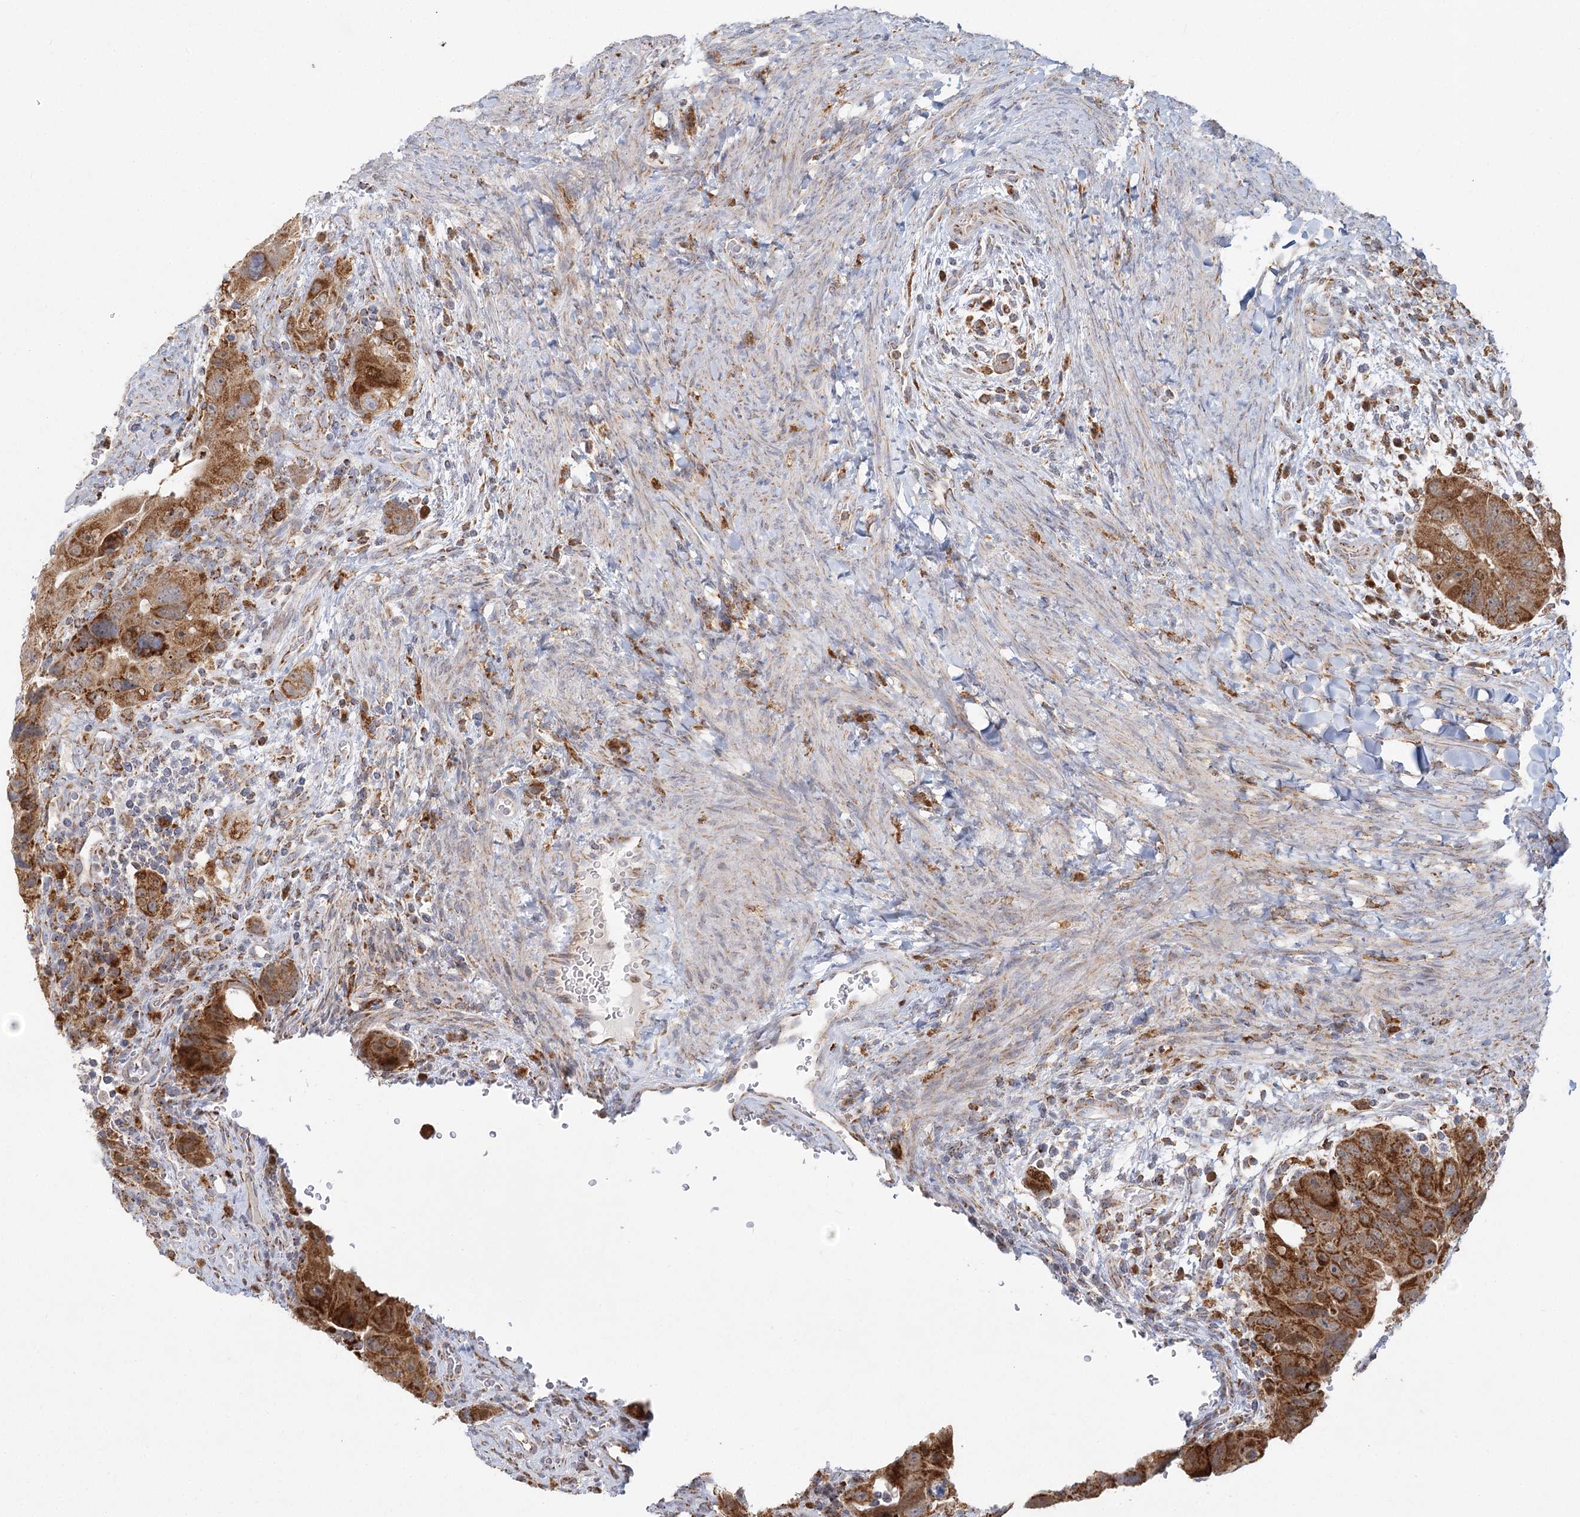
{"staining": {"intensity": "strong", "quantity": ">75%", "location": "cytoplasmic/membranous"}, "tissue": "colorectal cancer", "cell_type": "Tumor cells", "image_type": "cancer", "snomed": [{"axis": "morphology", "description": "Adenocarcinoma, NOS"}, {"axis": "topography", "description": "Rectum"}], "caption": "Immunohistochemical staining of colorectal cancer displays strong cytoplasmic/membranous protein staining in about >75% of tumor cells. The protein of interest is shown in brown color, while the nuclei are stained blue.", "gene": "TAS1R1", "patient": {"sex": "male", "age": 59}}